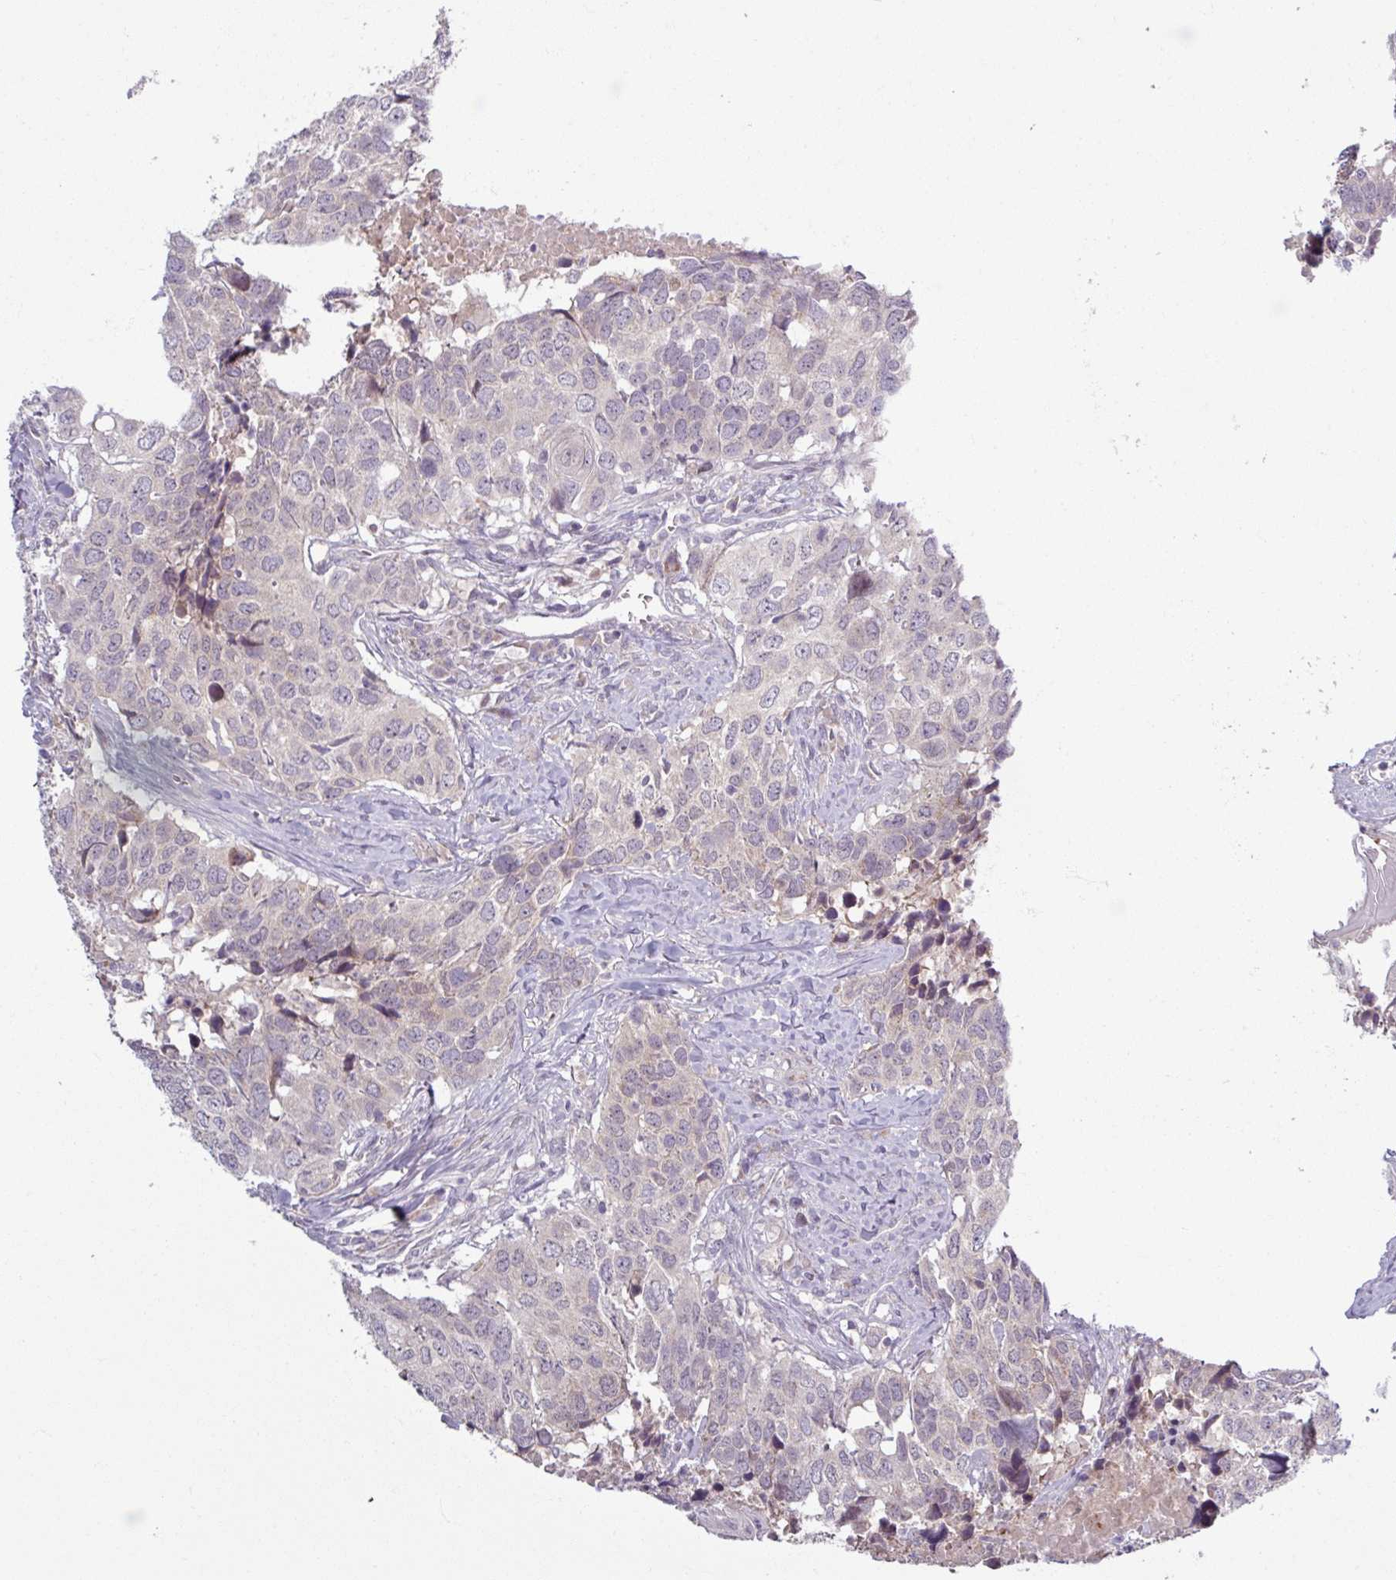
{"staining": {"intensity": "negative", "quantity": "none", "location": "none"}, "tissue": "head and neck cancer", "cell_type": "Tumor cells", "image_type": "cancer", "snomed": [{"axis": "morphology", "description": "Normal tissue, NOS"}, {"axis": "morphology", "description": "Squamous cell carcinoma, NOS"}, {"axis": "topography", "description": "Skeletal muscle"}, {"axis": "topography", "description": "Vascular tissue"}, {"axis": "topography", "description": "Peripheral nerve tissue"}, {"axis": "topography", "description": "Head-Neck"}], "caption": "Immunohistochemistry (IHC) of squamous cell carcinoma (head and neck) demonstrates no expression in tumor cells.", "gene": "OGFOD3", "patient": {"sex": "male", "age": 66}}